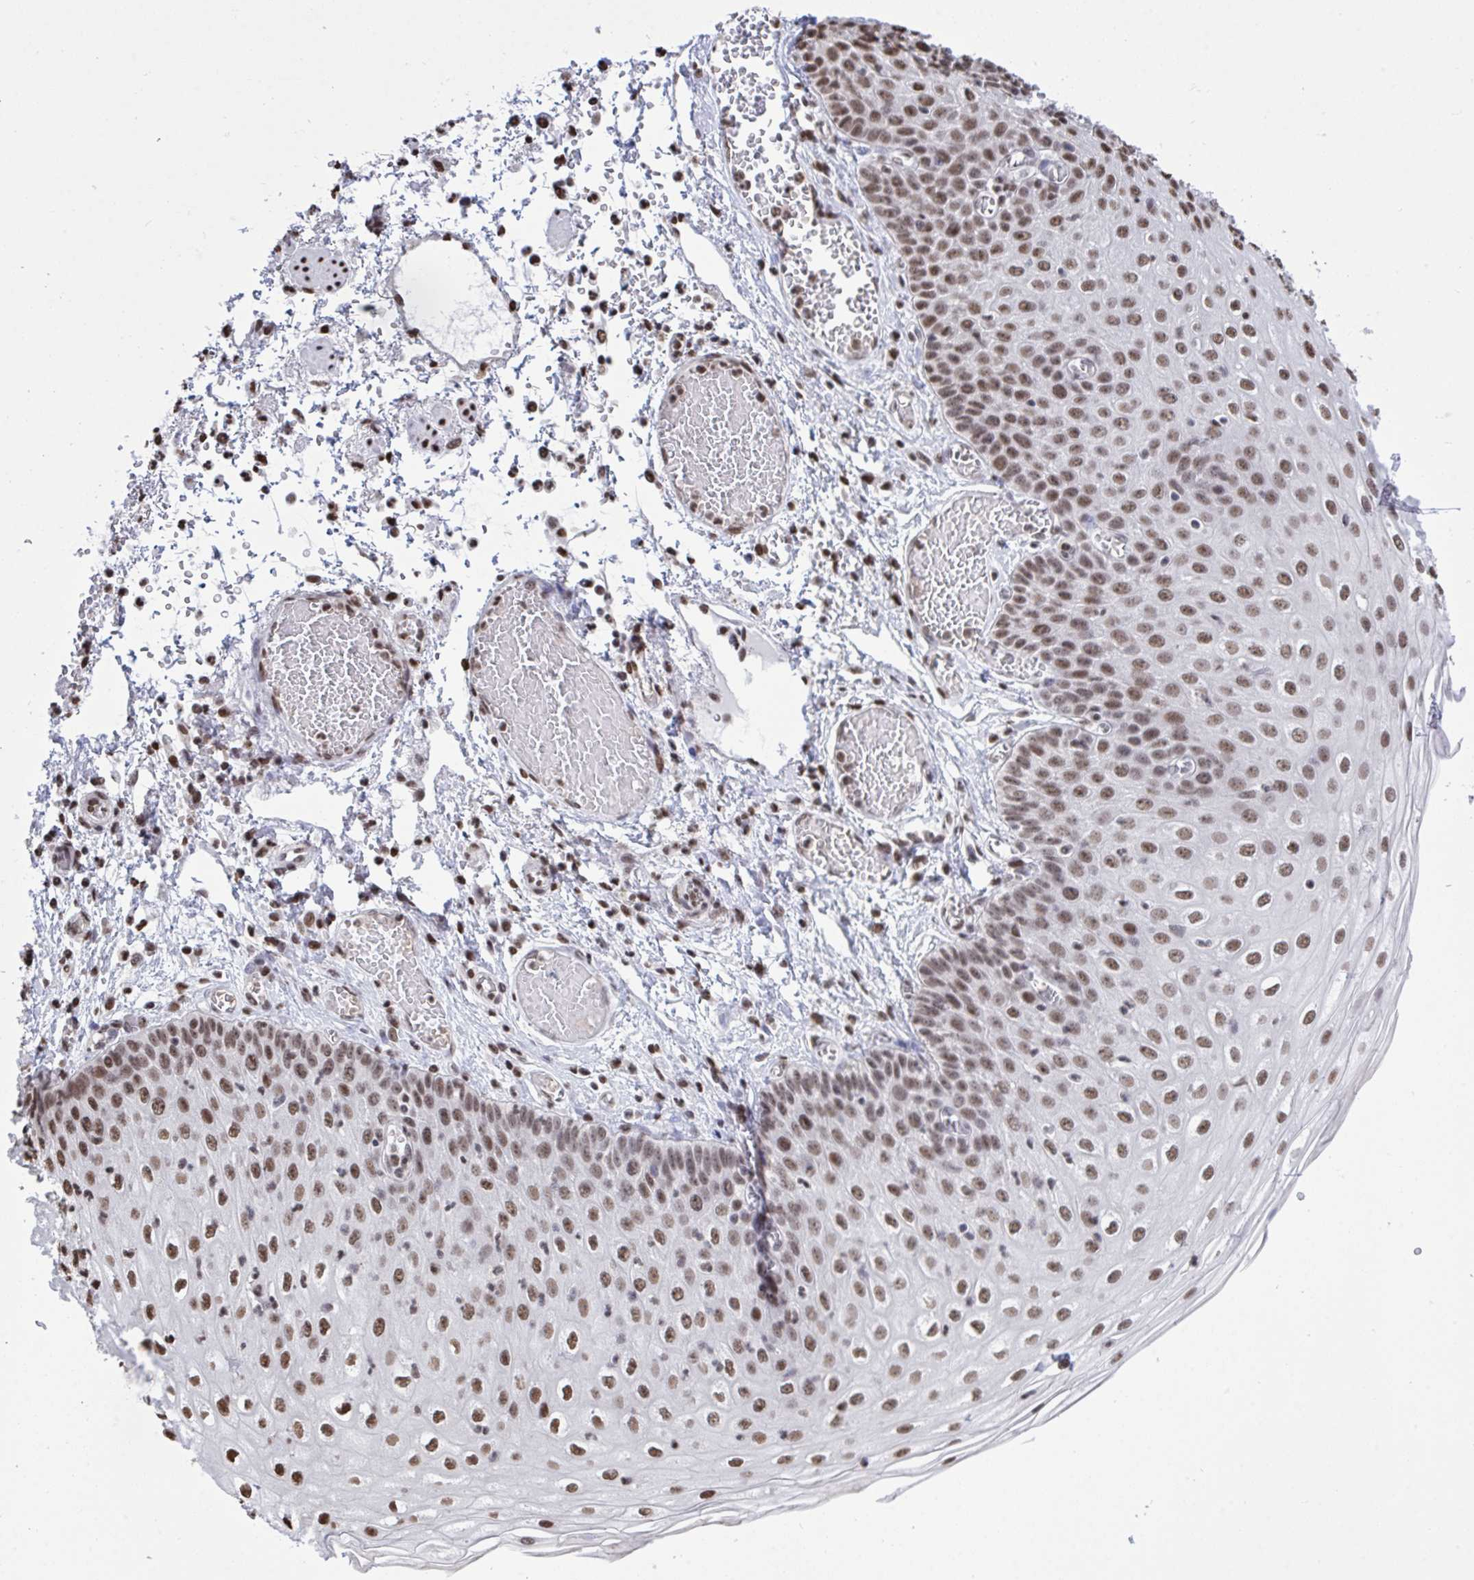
{"staining": {"intensity": "strong", "quantity": ">75%", "location": "nuclear"}, "tissue": "esophagus", "cell_type": "Squamous epithelial cells", "image_type": "normal", "snomed": [{"axis": "morphology", "description": "Normal tissue, NOS"}, {"axis": "morphology", "description": "Adenocarcinoma, NOS"}, {"axis": "topography", "description": "Esophagus"}], "caption": "Human esophagus stained with a brown dye exhibits strong nuclear positive staining in about >75% of squamous epithelial cells.", "gene": "HNRNPDL", "patient": {"sex": "male", "age": 81}}